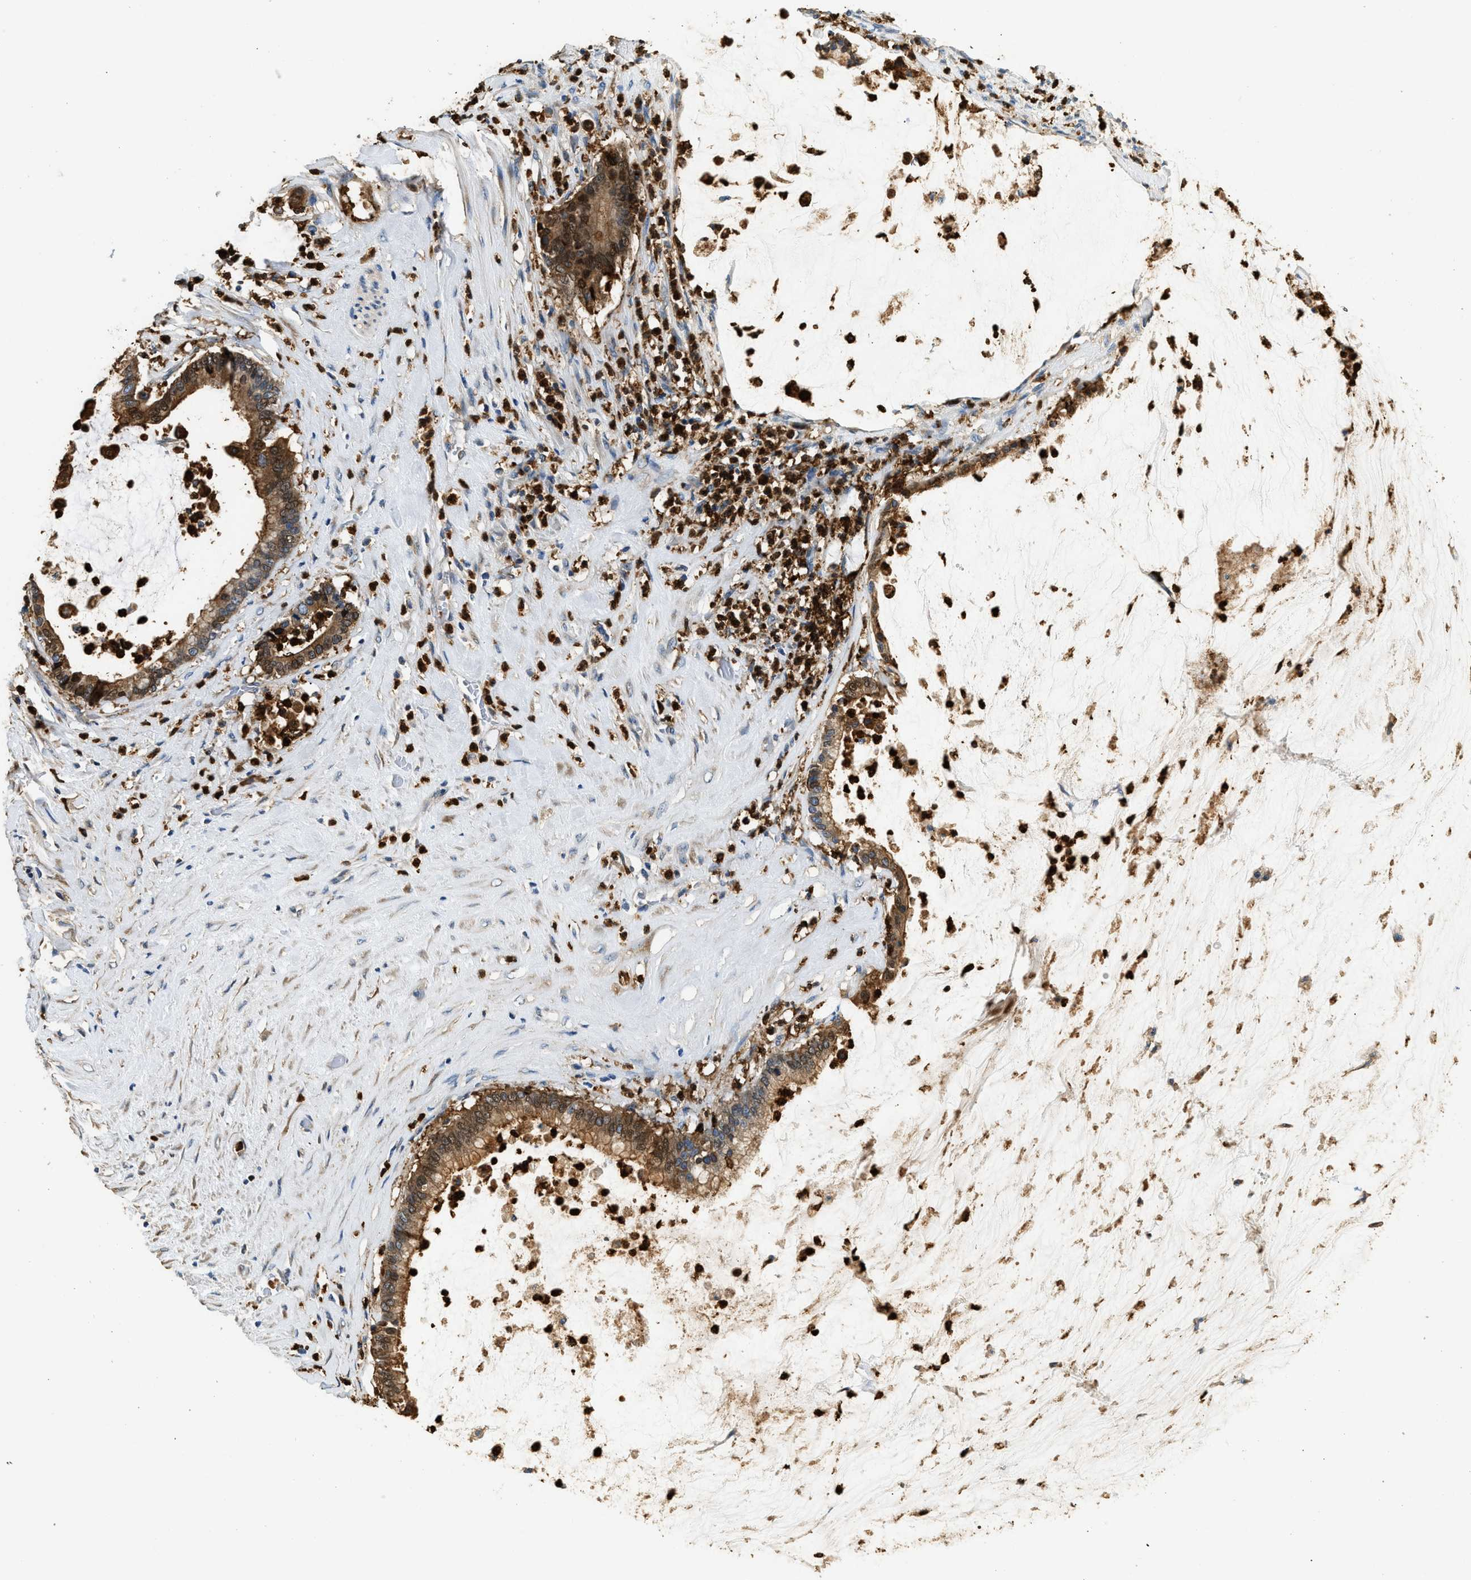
{"staining": {"intensity": "moderate", "quantity": ">75%", "location": "cytoplasmic/membranous"}, "tissue": "pancreatic cancer", "cell_type": "Tumor cells", "image_type": "cancer", "snomed": [{"axis": "morphology", "description": "Adenocarcinoma, NOS"}, {"axis": "topography", "description": "Pancreas"}], "caption": "Tumor cells exhibit moderate cytoplasmic/membranous positivity in approximately >75% of cells in adenocarcinoma (pancreatic).", "gene": "ANXA3", "patient": {"sex": "male", "age": 41}}